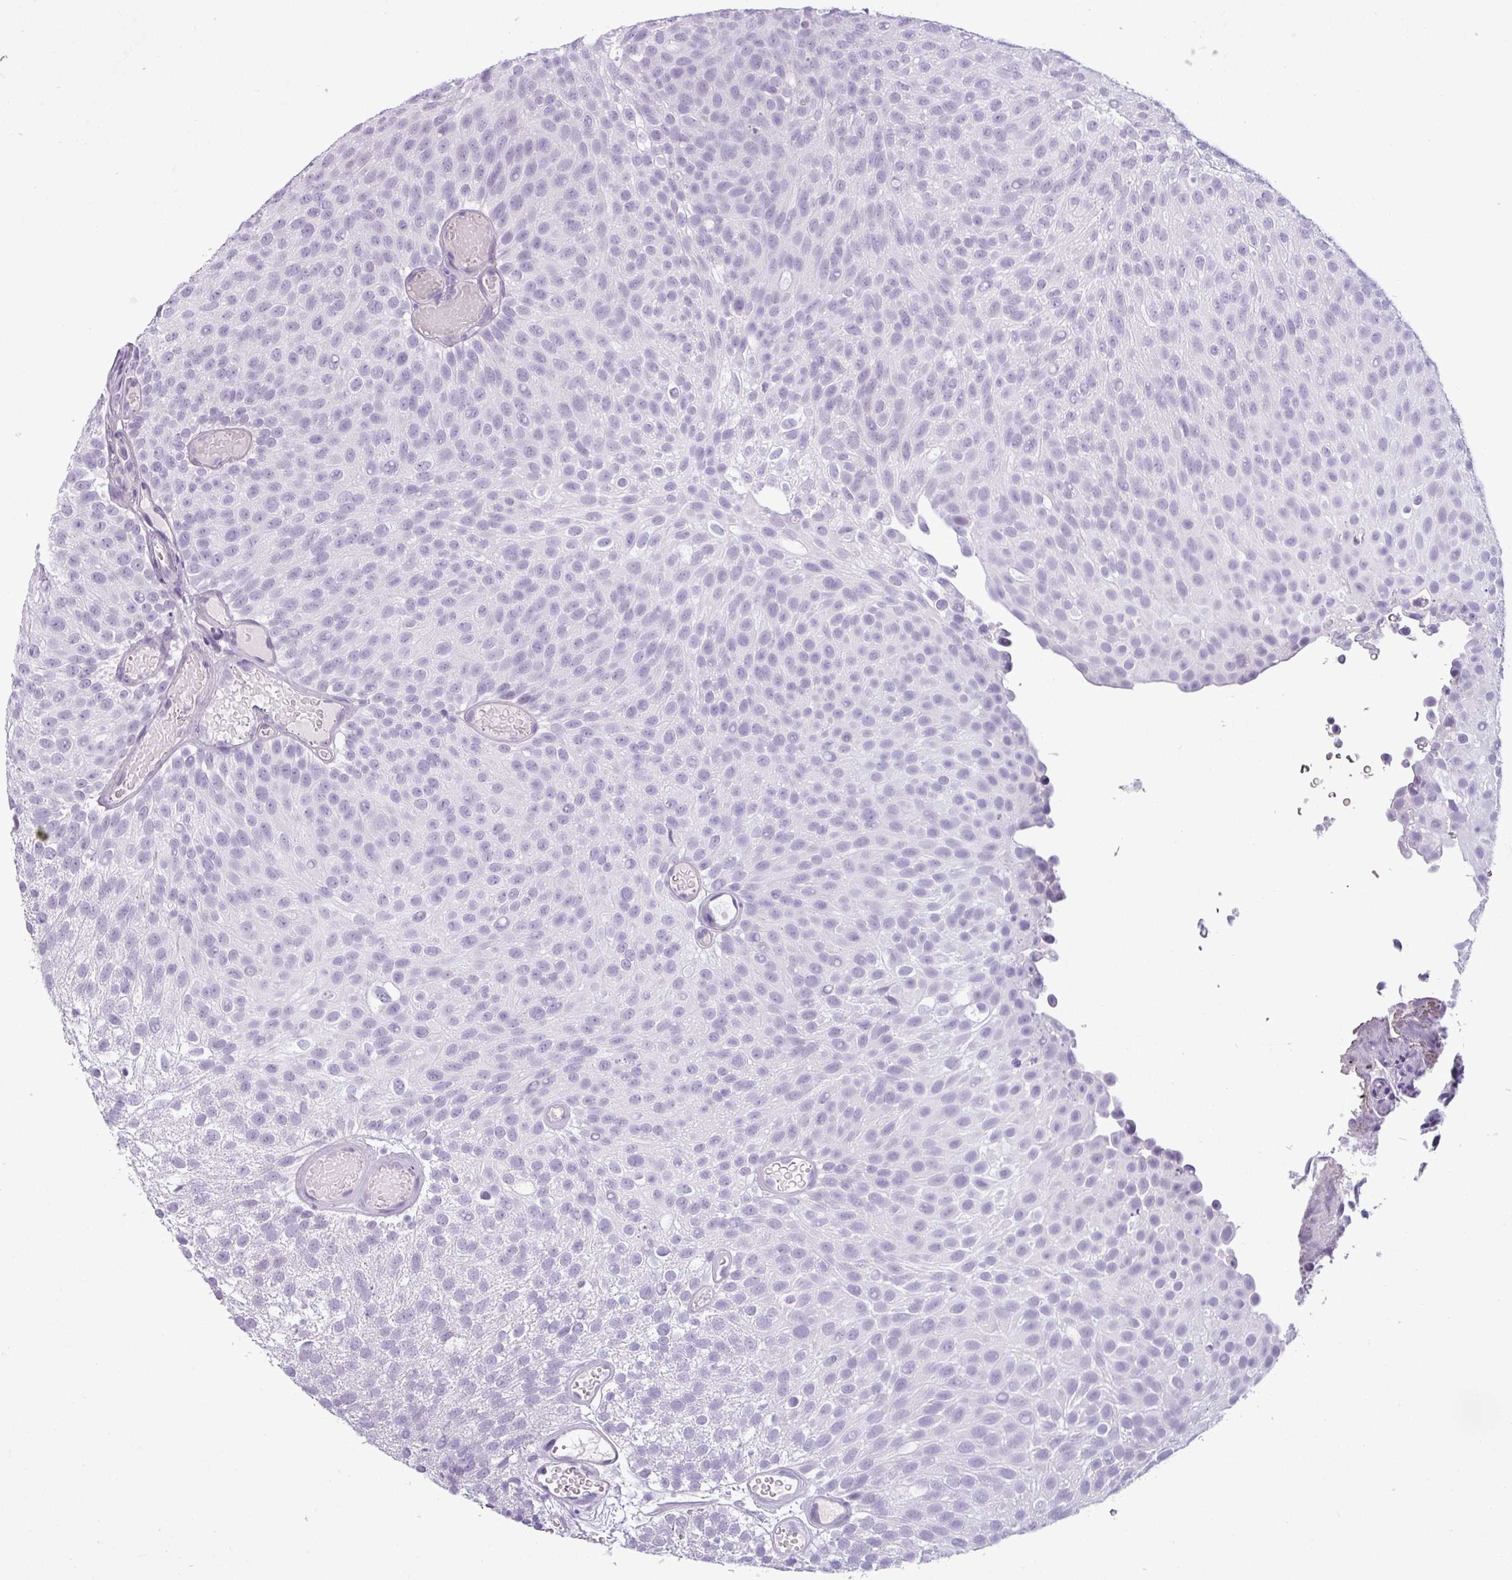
{"staining": {"intensity": "negative", "quantity": "none", "location": "none"}, "tissue": "urothelial cancer", "cell_type": "Tumor cells", "image_type": "cancer", "snomed": [{"axis": "morphology", "description": "Urothelial carcinoma, Low grade"}, {"axis": "topography", "description": "Urinary bladder"}], "caption": "There is no significant staining in tumor cells of urothelial carcinoma (low-grade).", "gene": "CDH16", "patient": {"sex": "male", "age": 78}}